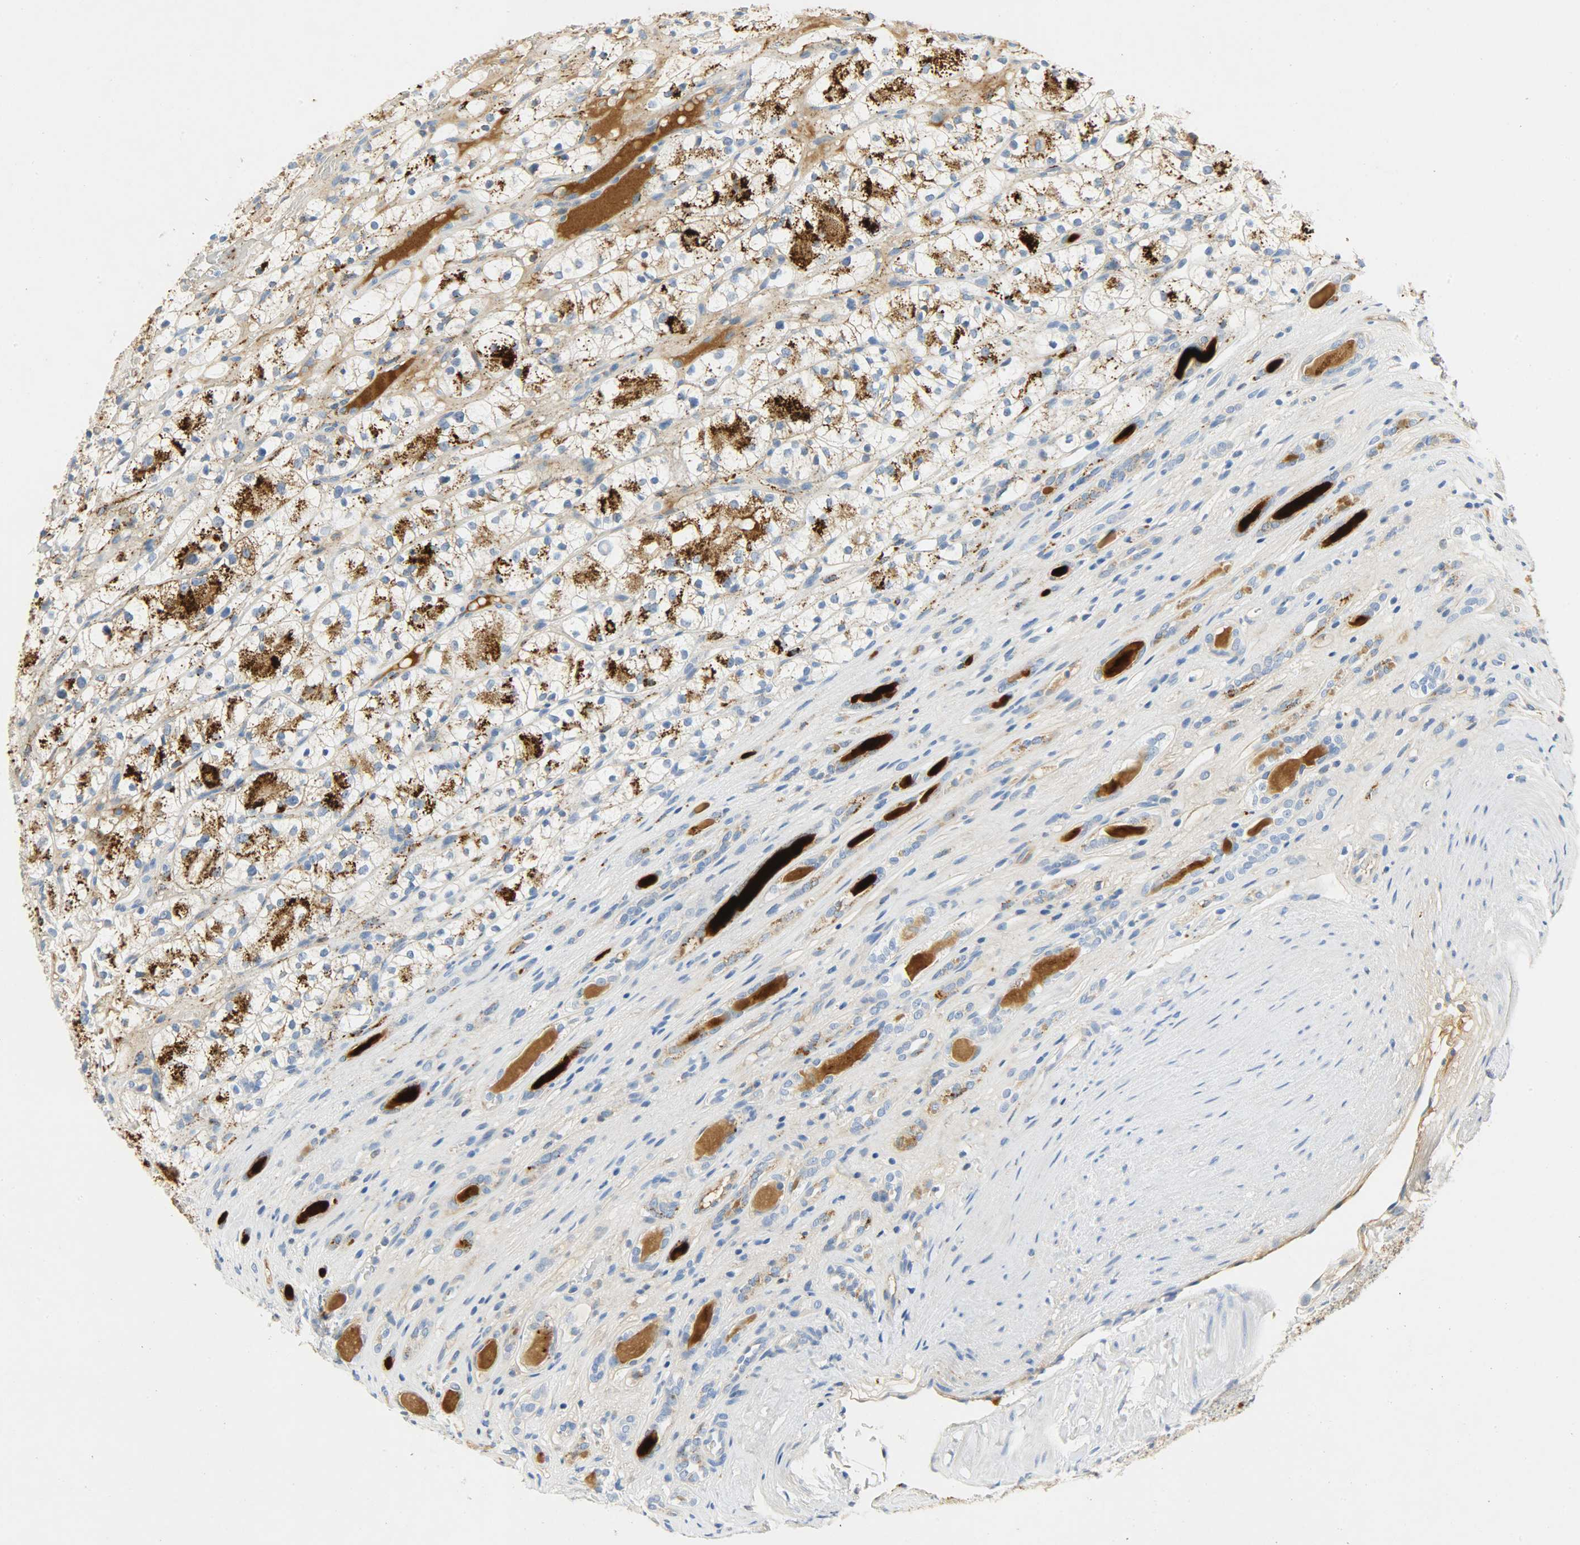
{"staining": {"intensity": "strong", "quantity": "25%-75%", "location": "cytoplasmic/membranous"}, "tissue": "renal cancer", "cell_type": "Tumor cells", "image_type": "cancer", "snomed": [{"axis": "morphology", "description": "Adenocarcinoma, NOS"}, {"axis": "topography", "description": "Kidney"}], "caption": "A histopathology image of human renal cancer stained for a protein shows strong cytoplasmic/membranous brown staining in tumor cells.", "gene": "CRP", "patient": {"sex": "female", "age": 60}}